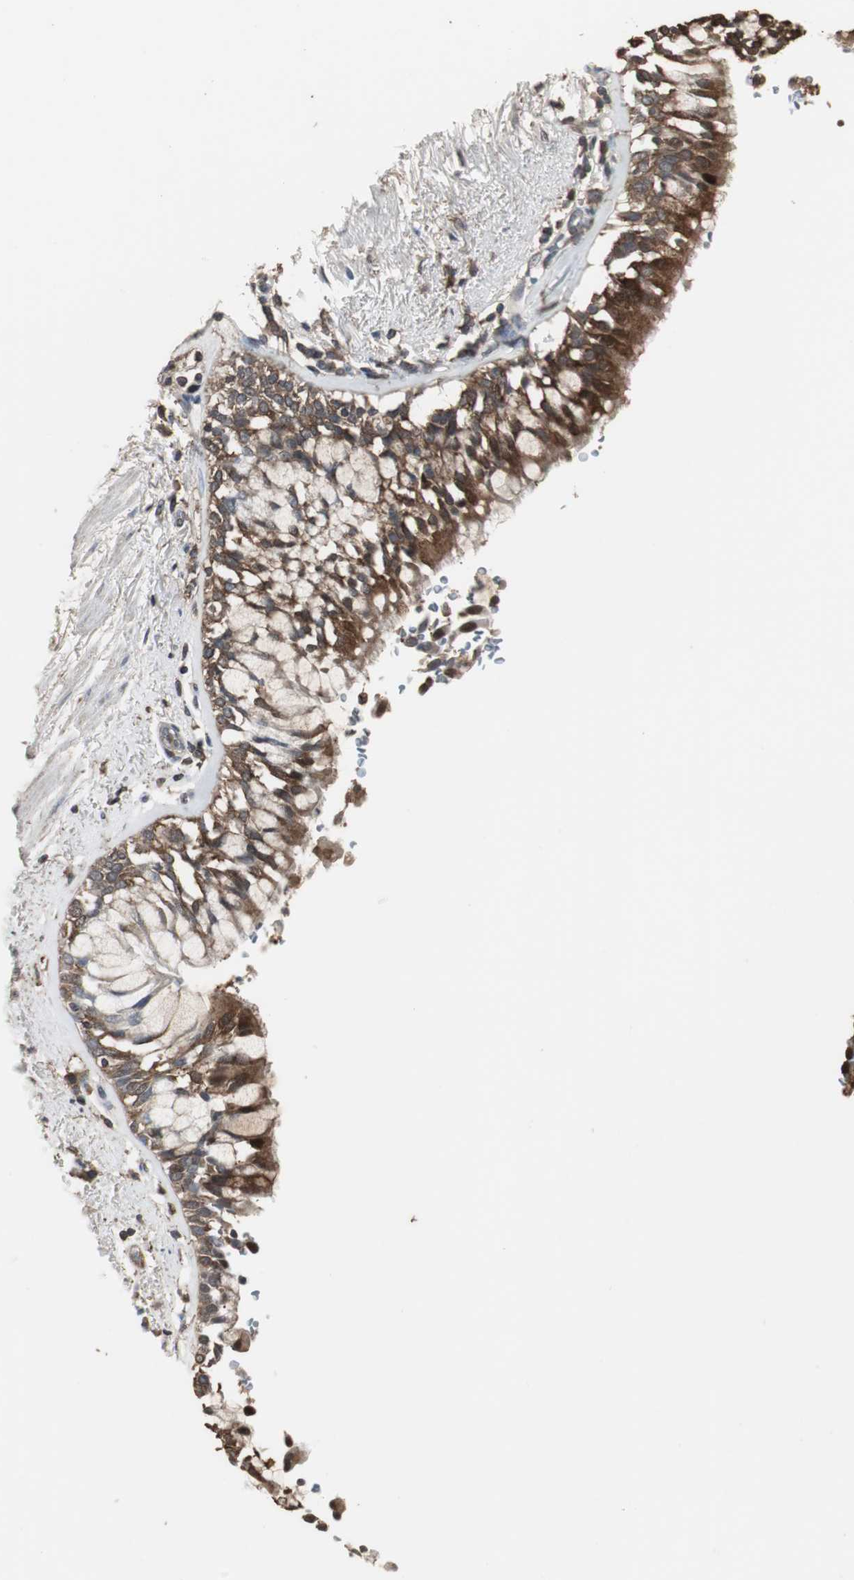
{"staining": {"intensity": "strong", "quantity": ">75%", "location": "cytoplasmic/membranous"}, "tissue": "bronchus", "cell_type": "Respiratory epithelial cells", "image_type": "normal", "snomed": [{"axis": "morphology", "description": "Normal tissue, NOS"}, {"axis": "morphology", "description": "Adenocarcinoma, NOS"}, {"axis": "topography", "description": "Bronchus"}, {"axis": "topography", "description": "Lung"}], "caption": "Unremarkable bronchus demonstrates strong cytoplasmic/membranous expression in about >75% of respiratory epithelial cells (Brightfield microscopy of DAB IHC at high magnification)..", "gene": "HPRT1", "patient": {"sex": "male", "age": 71}}